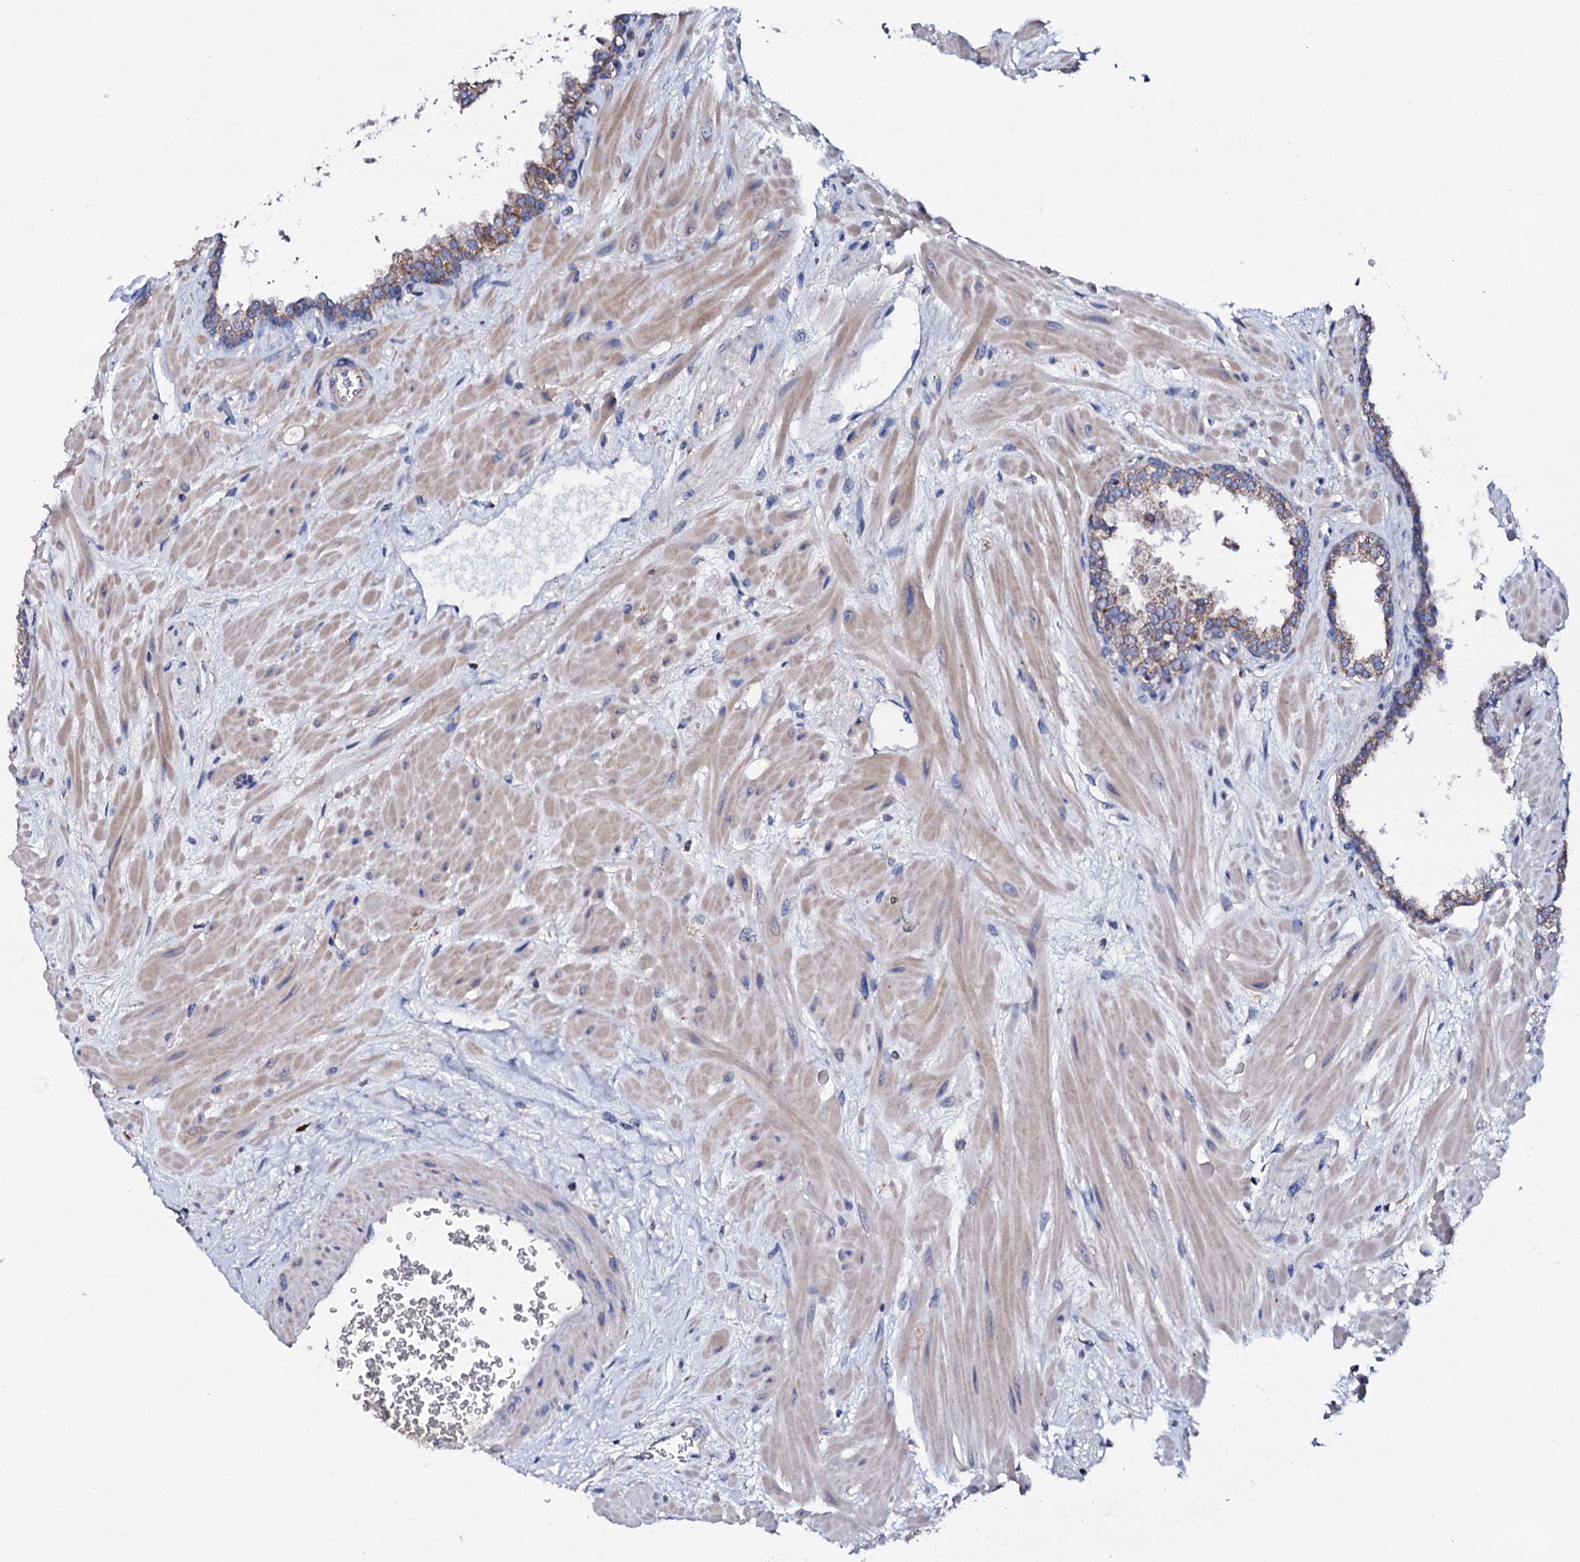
{"staining": {"intensity": "moderate", "quantity": ">75%", "location": "cytoplasmic/membranous"}, "tissue": "prostate", "cell_type": "Glandular cells", "image_type": "normal", "snomed": [{"axis": "morphology", "description": "Normal tissue, NOS"}, {"axis": "topography", "description": "Prostate"}], "caption": "IHC (DAB (3,3'-diaminobenzidine)) staining of unremarkable prostate demonstrates moderate cytoplasmic/membranous protein staining in approximately >75% of glandular cells. (Stains: DAB (3,3'-diaminobenzidine) in brown, nuclei in blue, Microscopy: brightfield microscopy at high magnification).", "gene": "TCAF2C", "patient": {"sex": "male", "age": 60}}